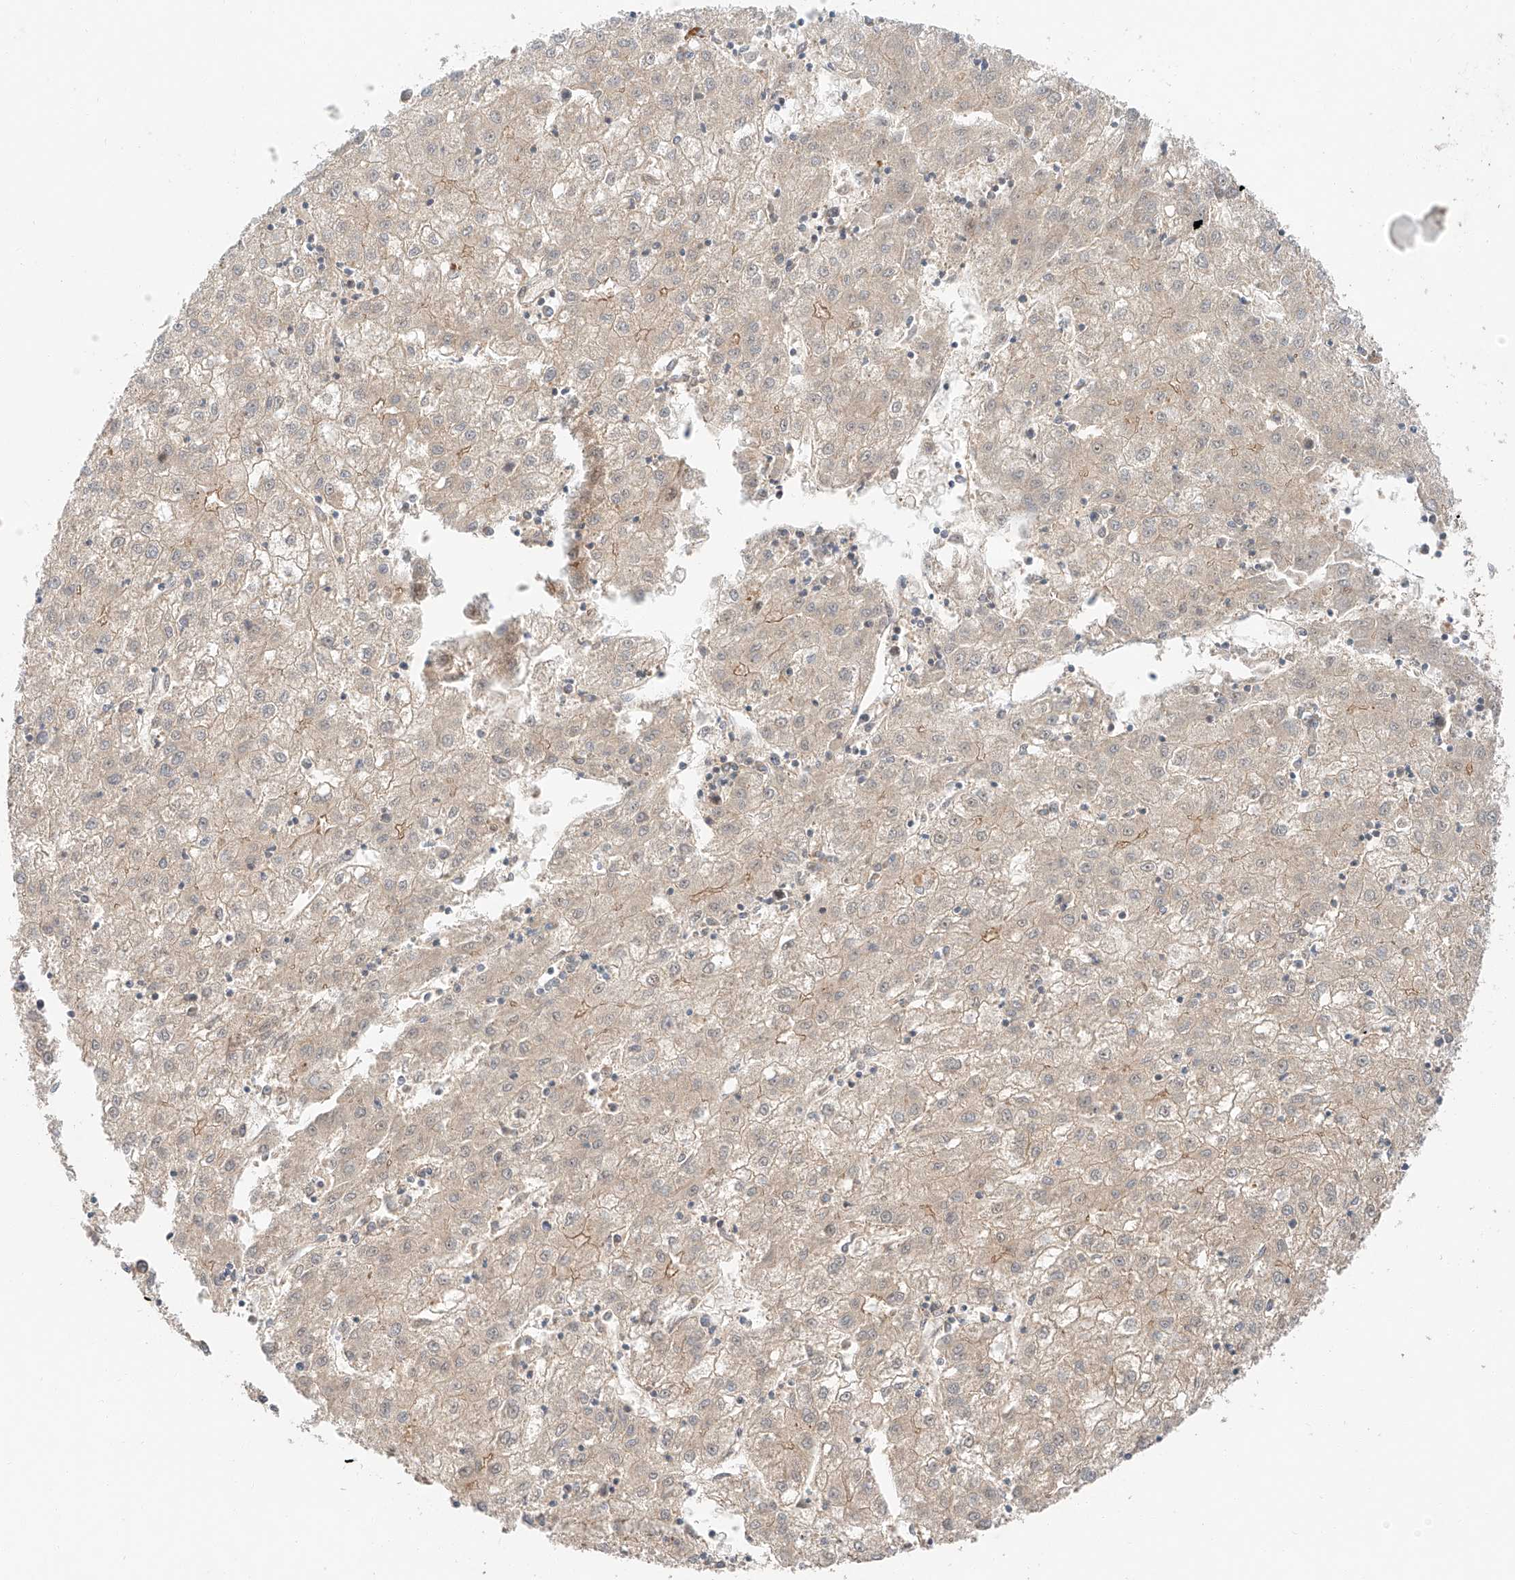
{"staining": {"intensity": "moderate", "quantity": "<25%", "location": "cytoplasmic/membranous"}, "tissue": "liver cancer", "cell_type": "Tumor cells", "image_type": "cancer", "snomed": [{"axis": "morphology", "description": "Carcinoma, Hepatocellular, NOS"}, {"axis": "topography", "description": "Liver"}], "caption": "There is low levels of moderate cytoplasmic/membranous staining in tumor cells of hepatocellular carcinoma (liver), as demonstrated by immunohistochemical staining (brown color).", "gene": "XPNPEP1", "patient": {"sex": "male", "age": 72}}